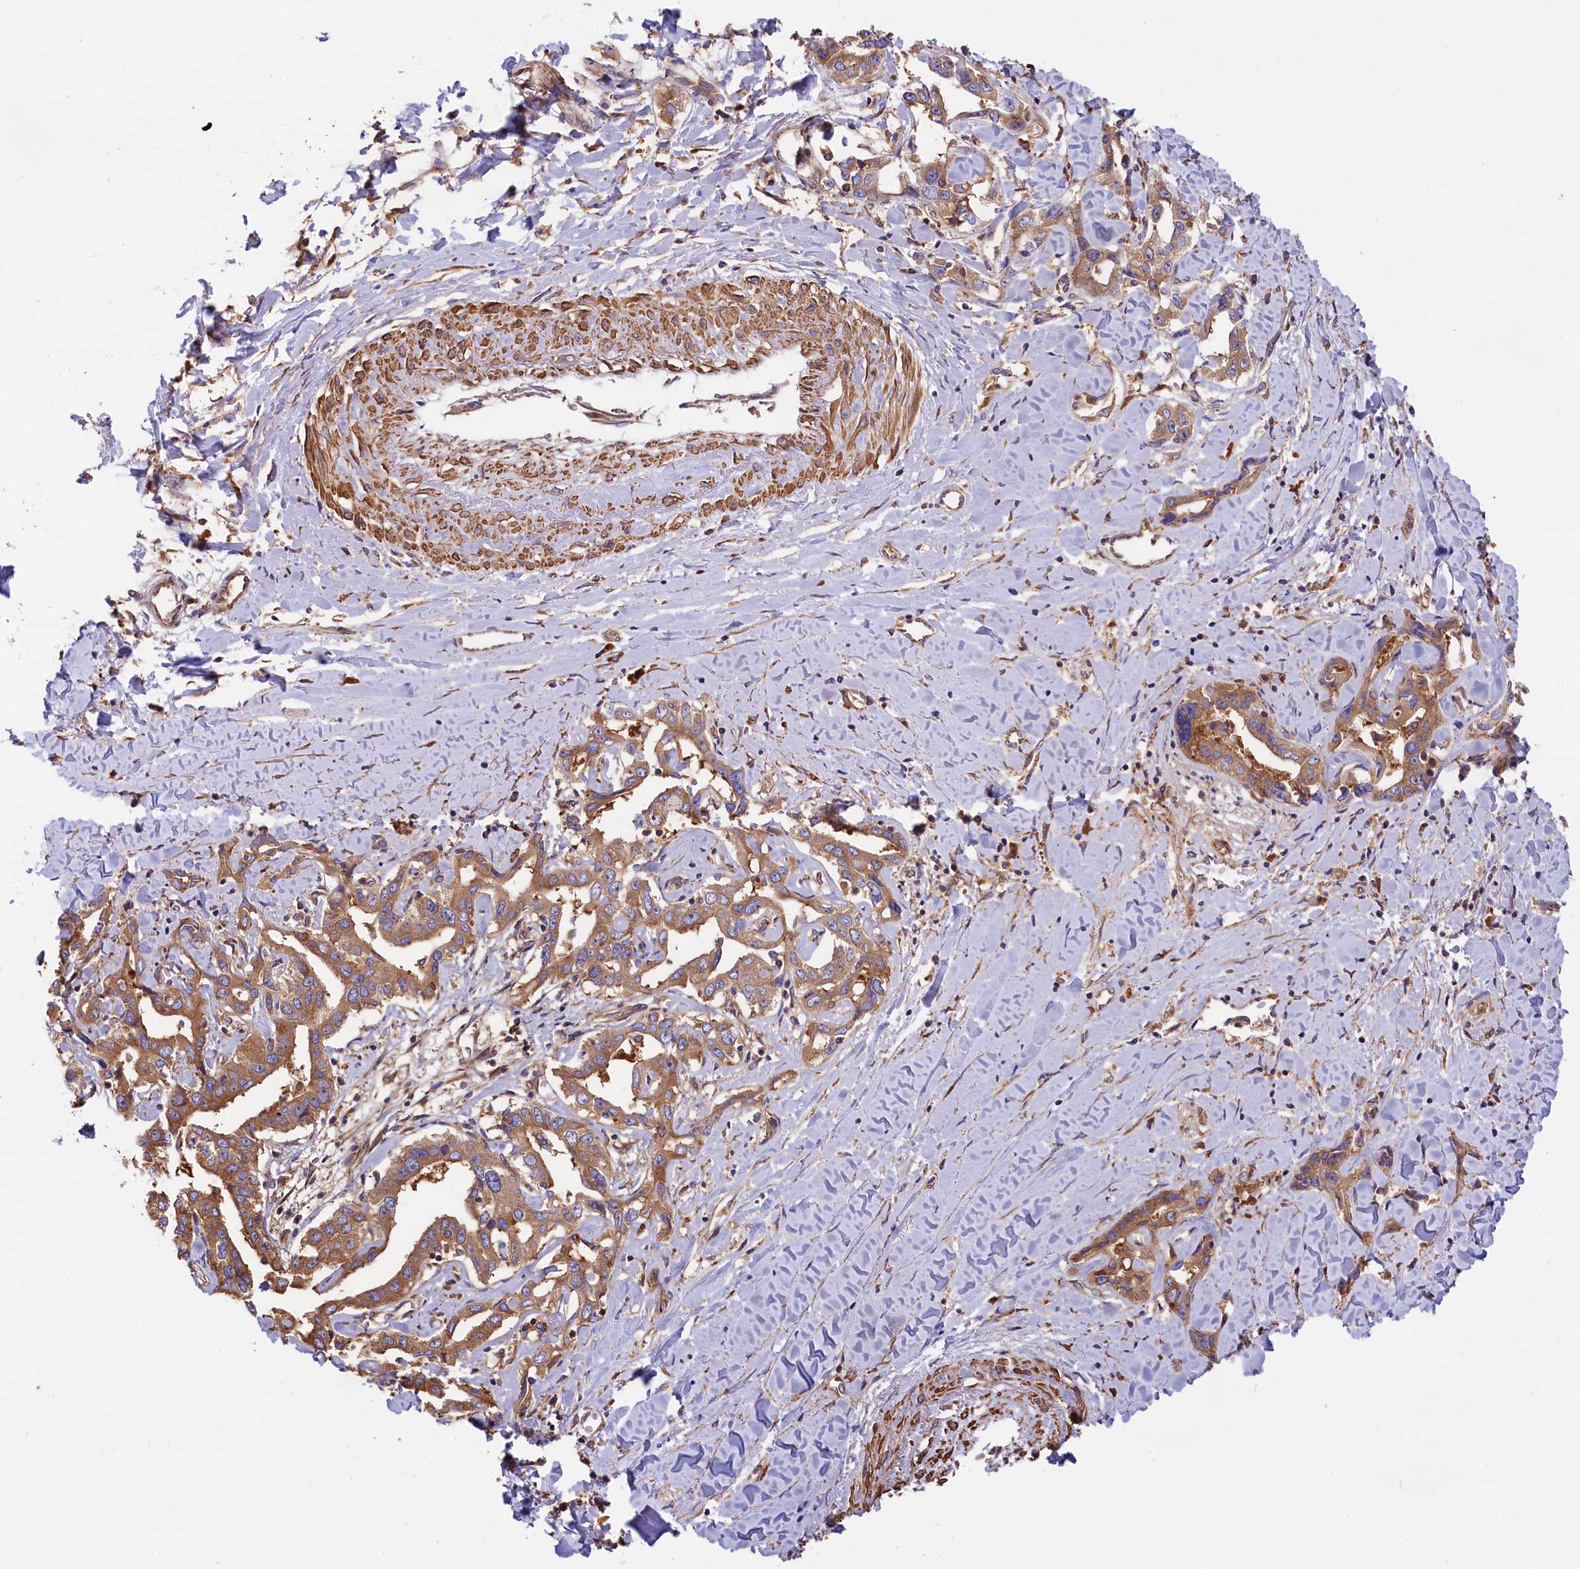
{"staining": {"intensity": "moderate", "quantity": ">75%", "location": "cytoplasmic/membranous"}, "tissue": "liver cancer", "cell_type": "Tumor cells", "image_type": "cancer", "snomed": [{"axis": "morphology", "description": "Cholangiocarcinoma"}, {"axis": "topography", "description": "Liver"}], "caption": "Immunohistochemical staining of liver cancer exhibits medium levels of moderate cytoplasmic/membranous staining in about >75% of tumor cells.", "gene": "GYS1", "patient": {"sex": "male", "age": 59}}